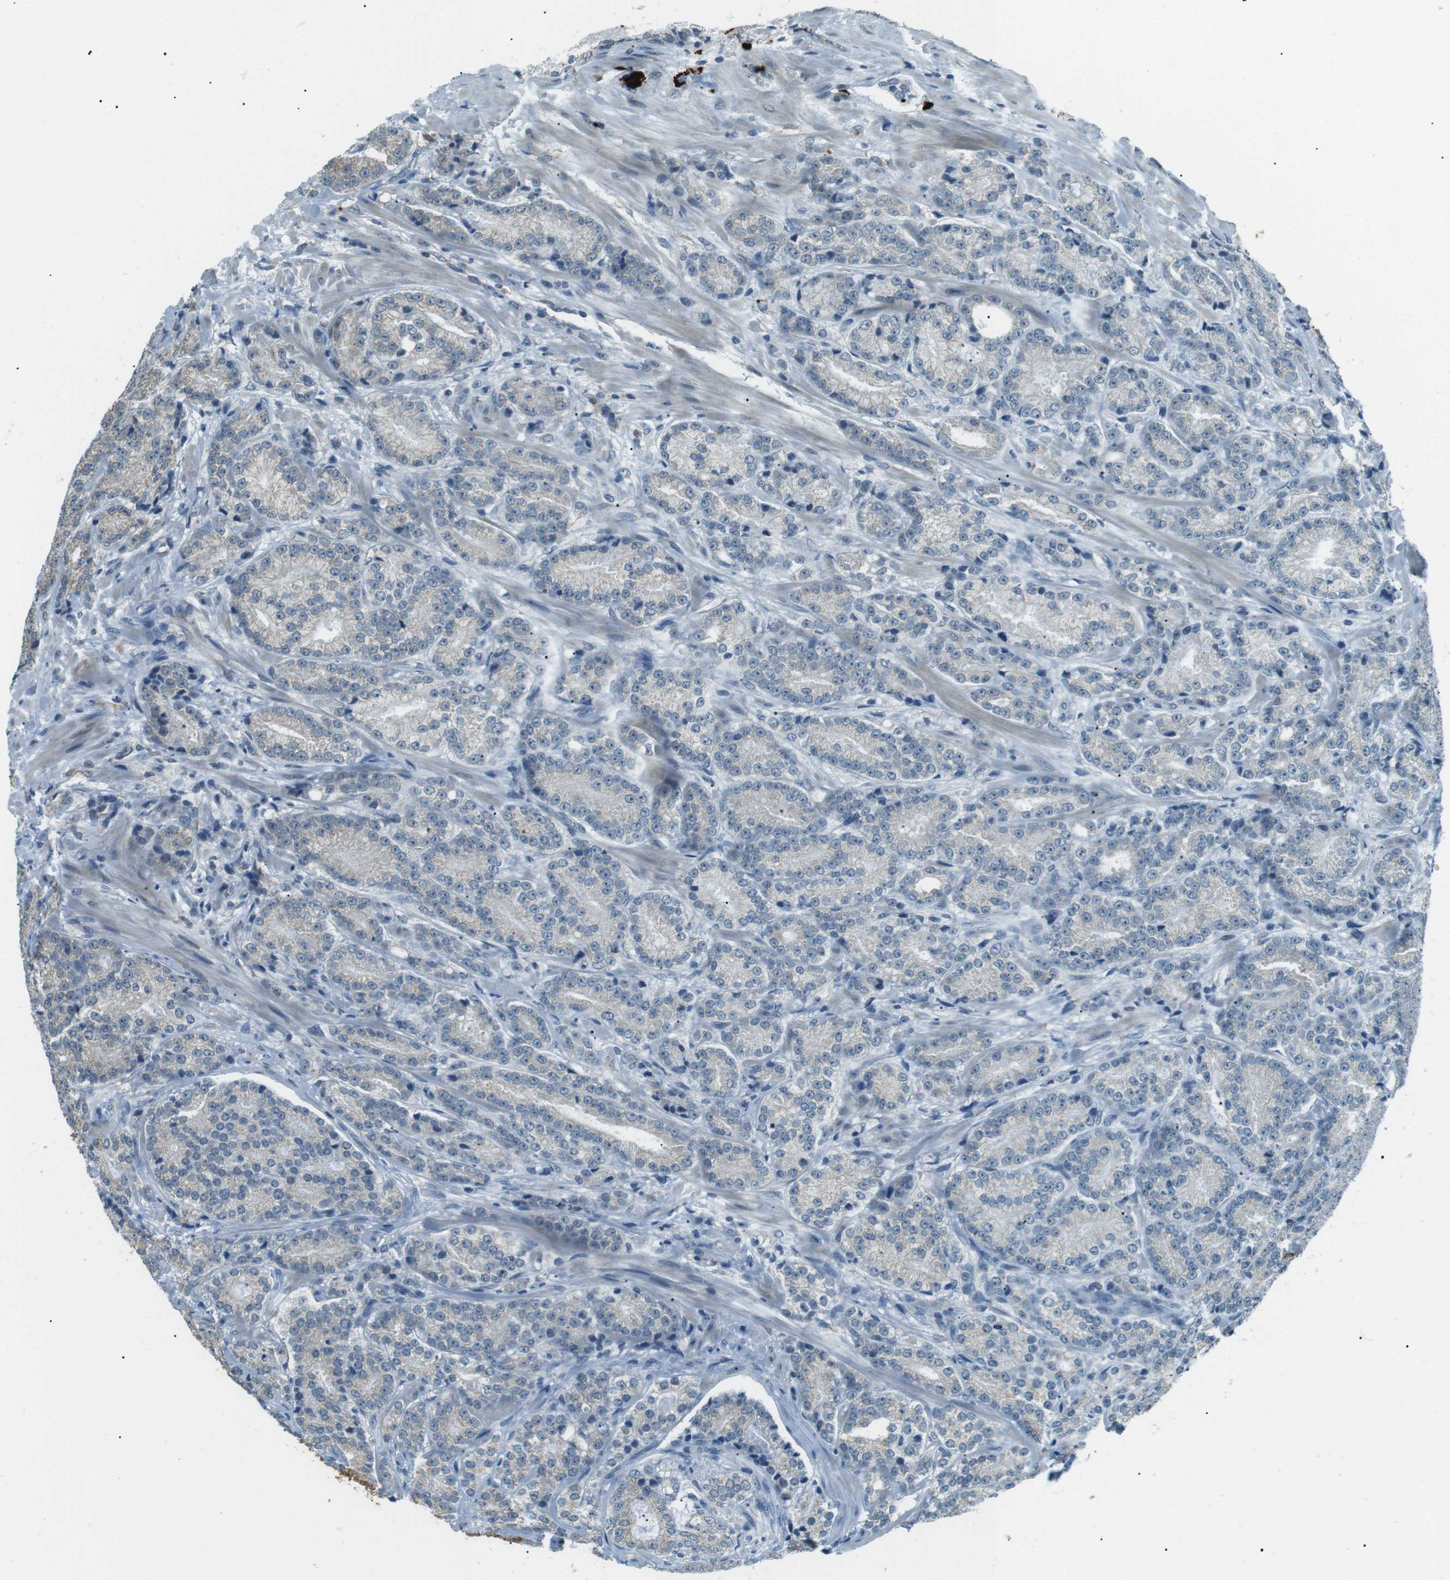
{"staining": {"intensity": "negative", "quantity": "none", "location": "none"}, "tissue": "prostate cancer", "cell_type": "Tumor cells", "image_type": "cancer", "snomed": [{"axis": "morphology", "description": "Adenocarcinoma, High grade"}, {"axis": "topography", "description": "Prostate"}], "caption": "High magnification brightfield microscopy of prostate high-grade adenocarcinoma stained with DAB (brown) and counterstained with hematoxylin (blue): tumor cells show no significant staining. (DAB (3,3'-diaminobenzidine) immunohistochemistry (IHC), high magnification).", "gene": "SERPINB2", "patient": {"sex": "male", "age": 61}}